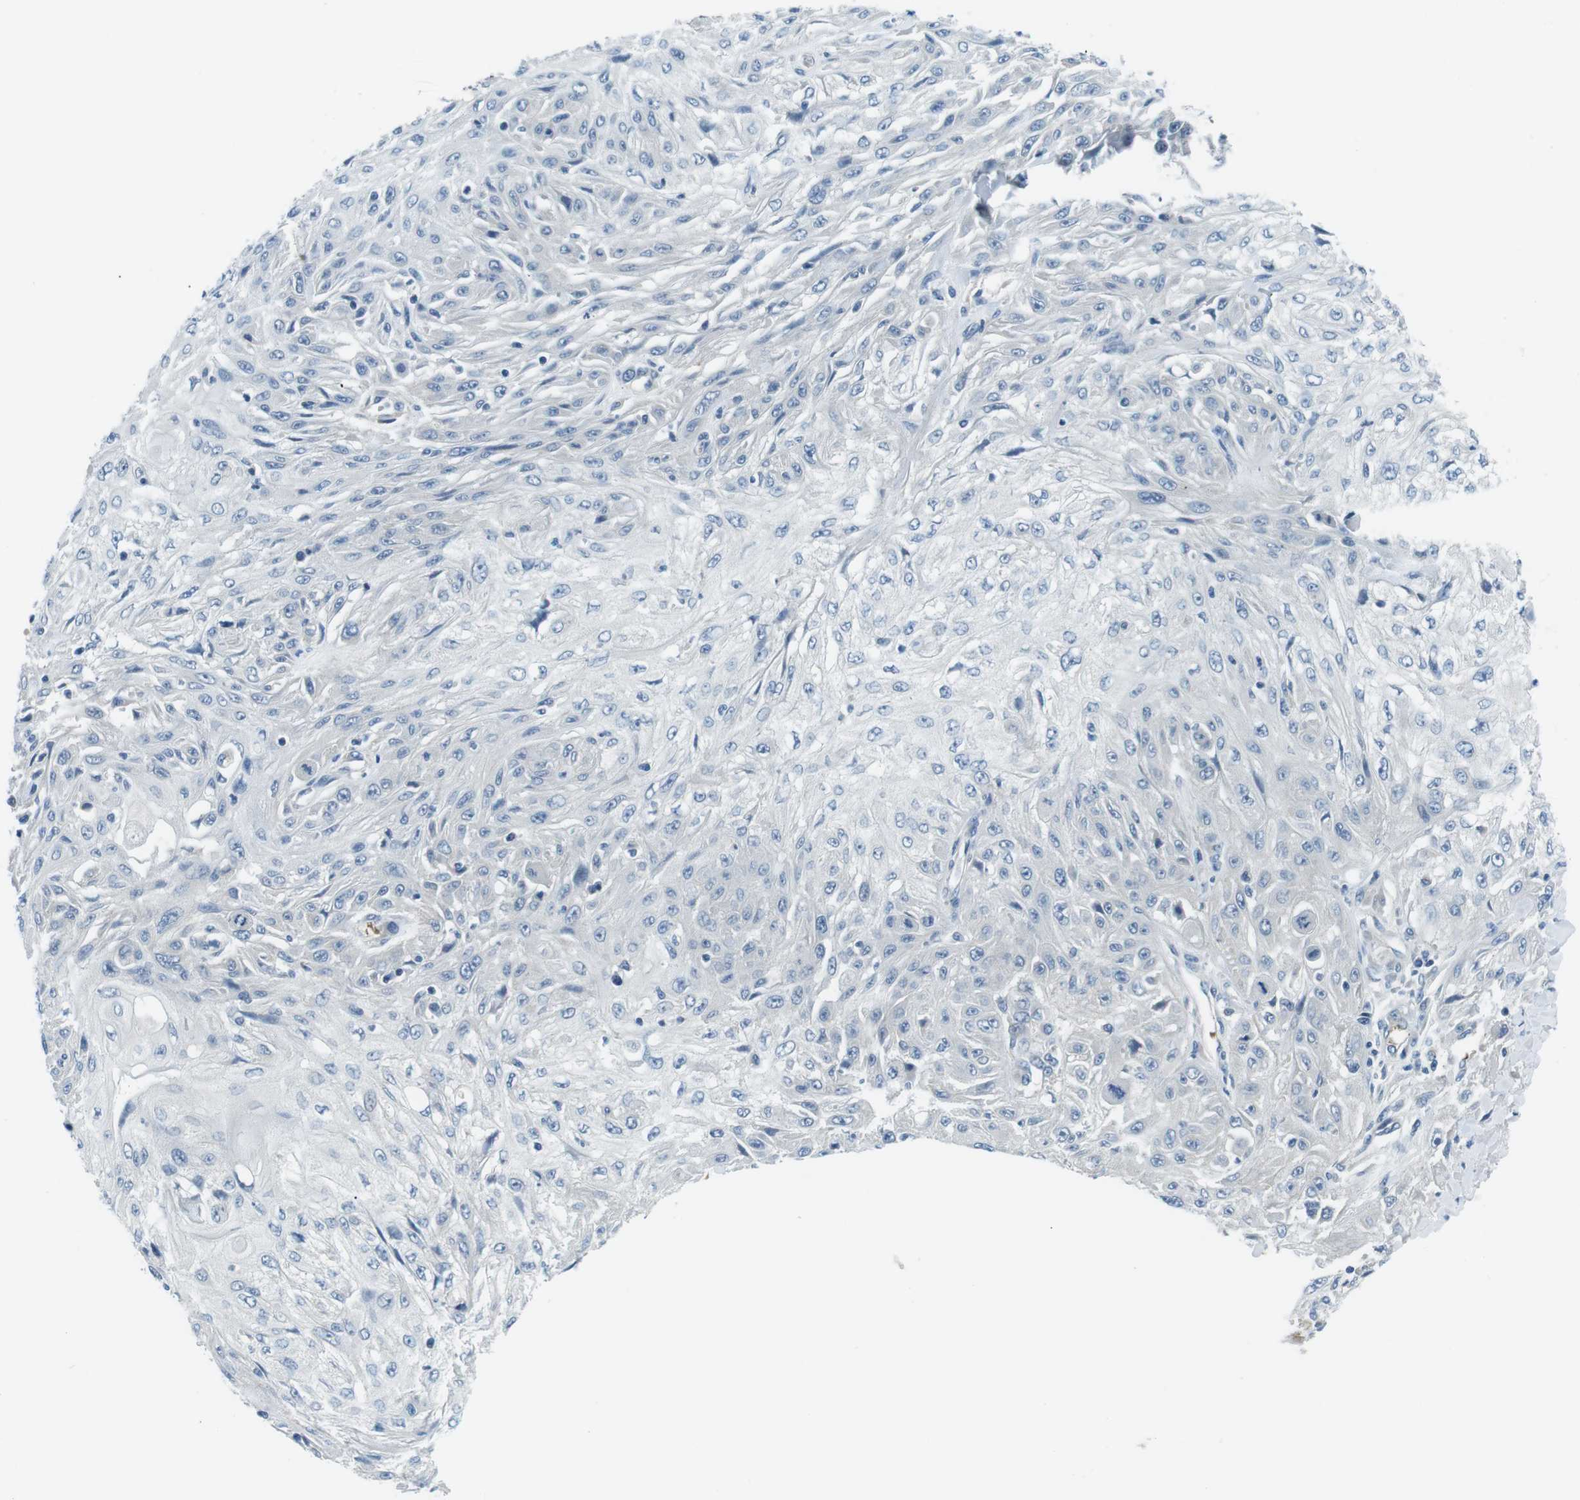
{"staining": {"intensity": "negative", "quantity": "none", "location": "none"}, "tissue": "skin cancer", "cell_type": "Tumor cells", "image_type": "cancer", "snomed": [{"axis": "morphology", "description": "Squamous cell carcinoma, NOS"}, {"axis": "topography", "description": "Skin"}], "caption": "Photomicrograph shows no protein expression in tumor cells of skin squamous cell carcinoma tissue. (IHC, brightfield microscopy, high magnification).", "gene": "WSCD1", "patient": {"sex": "male", "age": 75}}